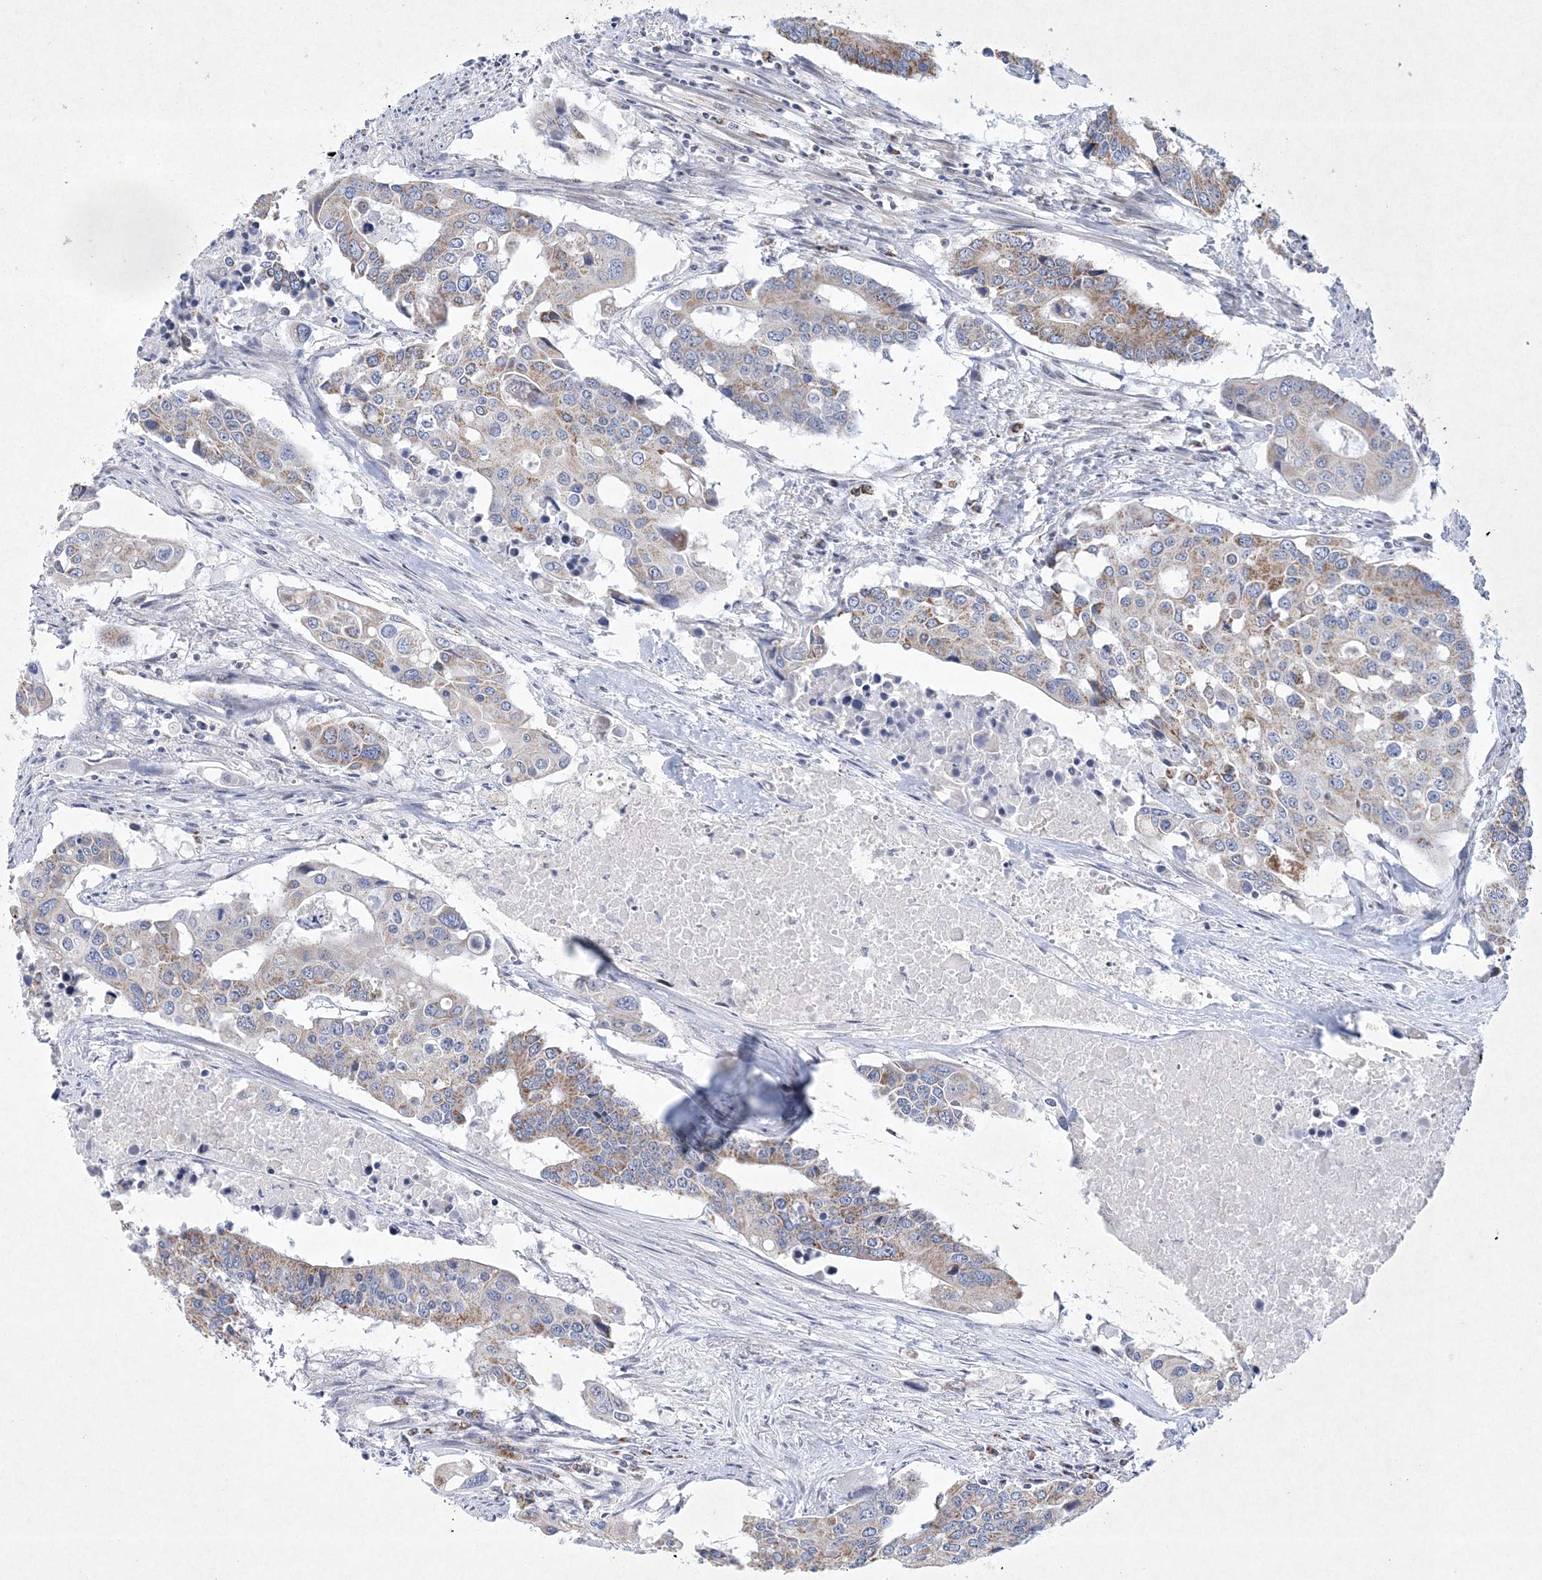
{"staining": {"intensity": "moderate", "quantity": ">75%", "location": "cytoplasmic/membranous"}, "tissue": "colorectal cancer", "cell_type": "Tumor cells", "image_type": "cancer", "snomed": [{"axis": "morphology", "description": "Adenocarcinoma, NOS"}, {"axis": "topography", "description": "Colon"}], "caption": "Moderate cytoplasmic/membranous protein staining is present in approximately >75% of tumor cells in colorectal adenocarcinoma.", "gene": "CES4A", "patient": {"sex": "male", "age": 77}}